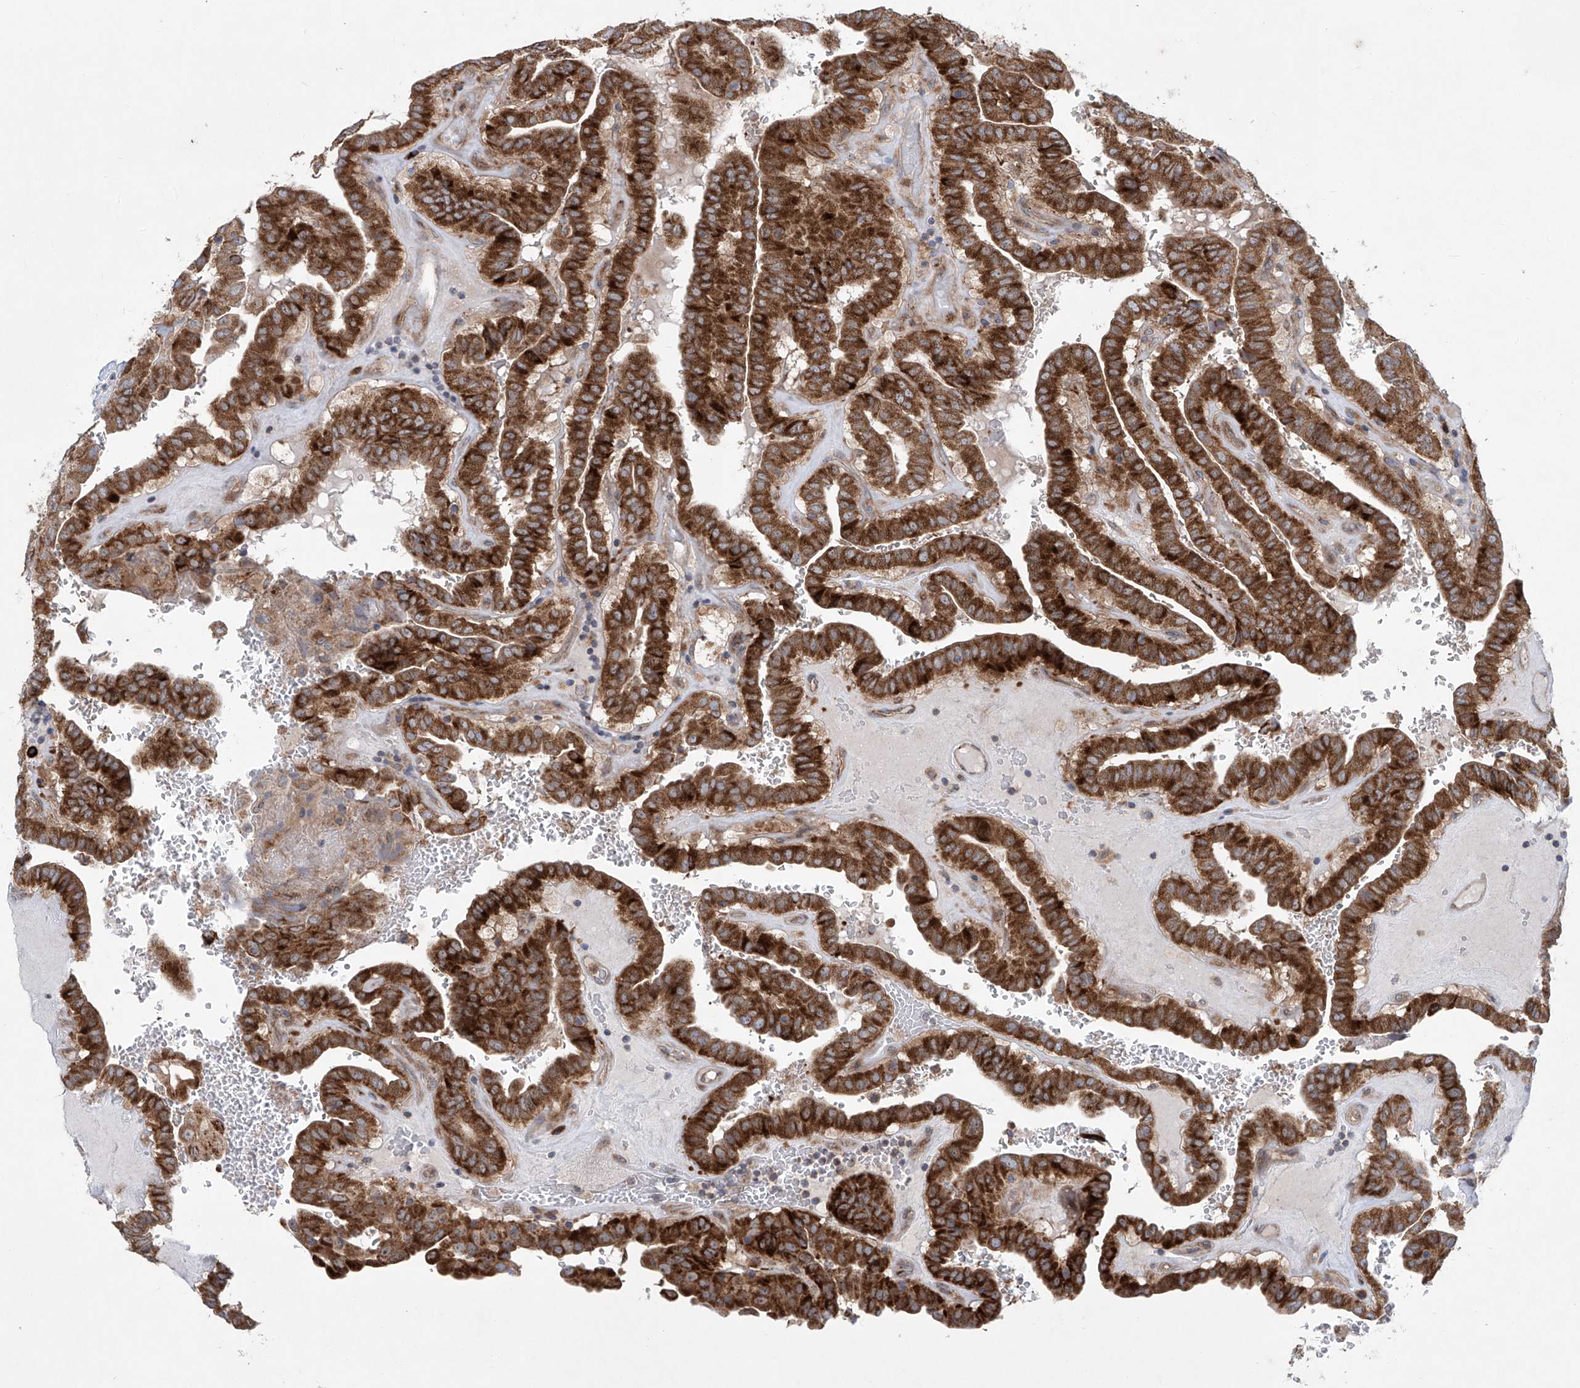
{"staining": {"intensity": "strong", "quantity": ">75%", "location": "cytoplasmic/membranous"}, "tissue": "thyroid cancer", "cell_type": "Tumor cells", "image_type": "cancer", "snomed": [{"axis": "morphology", "description": "Papillary adenocarcinoma, NOS"}, {"axis": "topography", "description": "Thyroid gland"}], "caption": "Thyroid cancer tissue demonstrates strong cytoplasmic/membranous positivity in approximately >75% of tumor cells", "gene": "KLC4", "patient": {"sex": "male", "age": 77}}